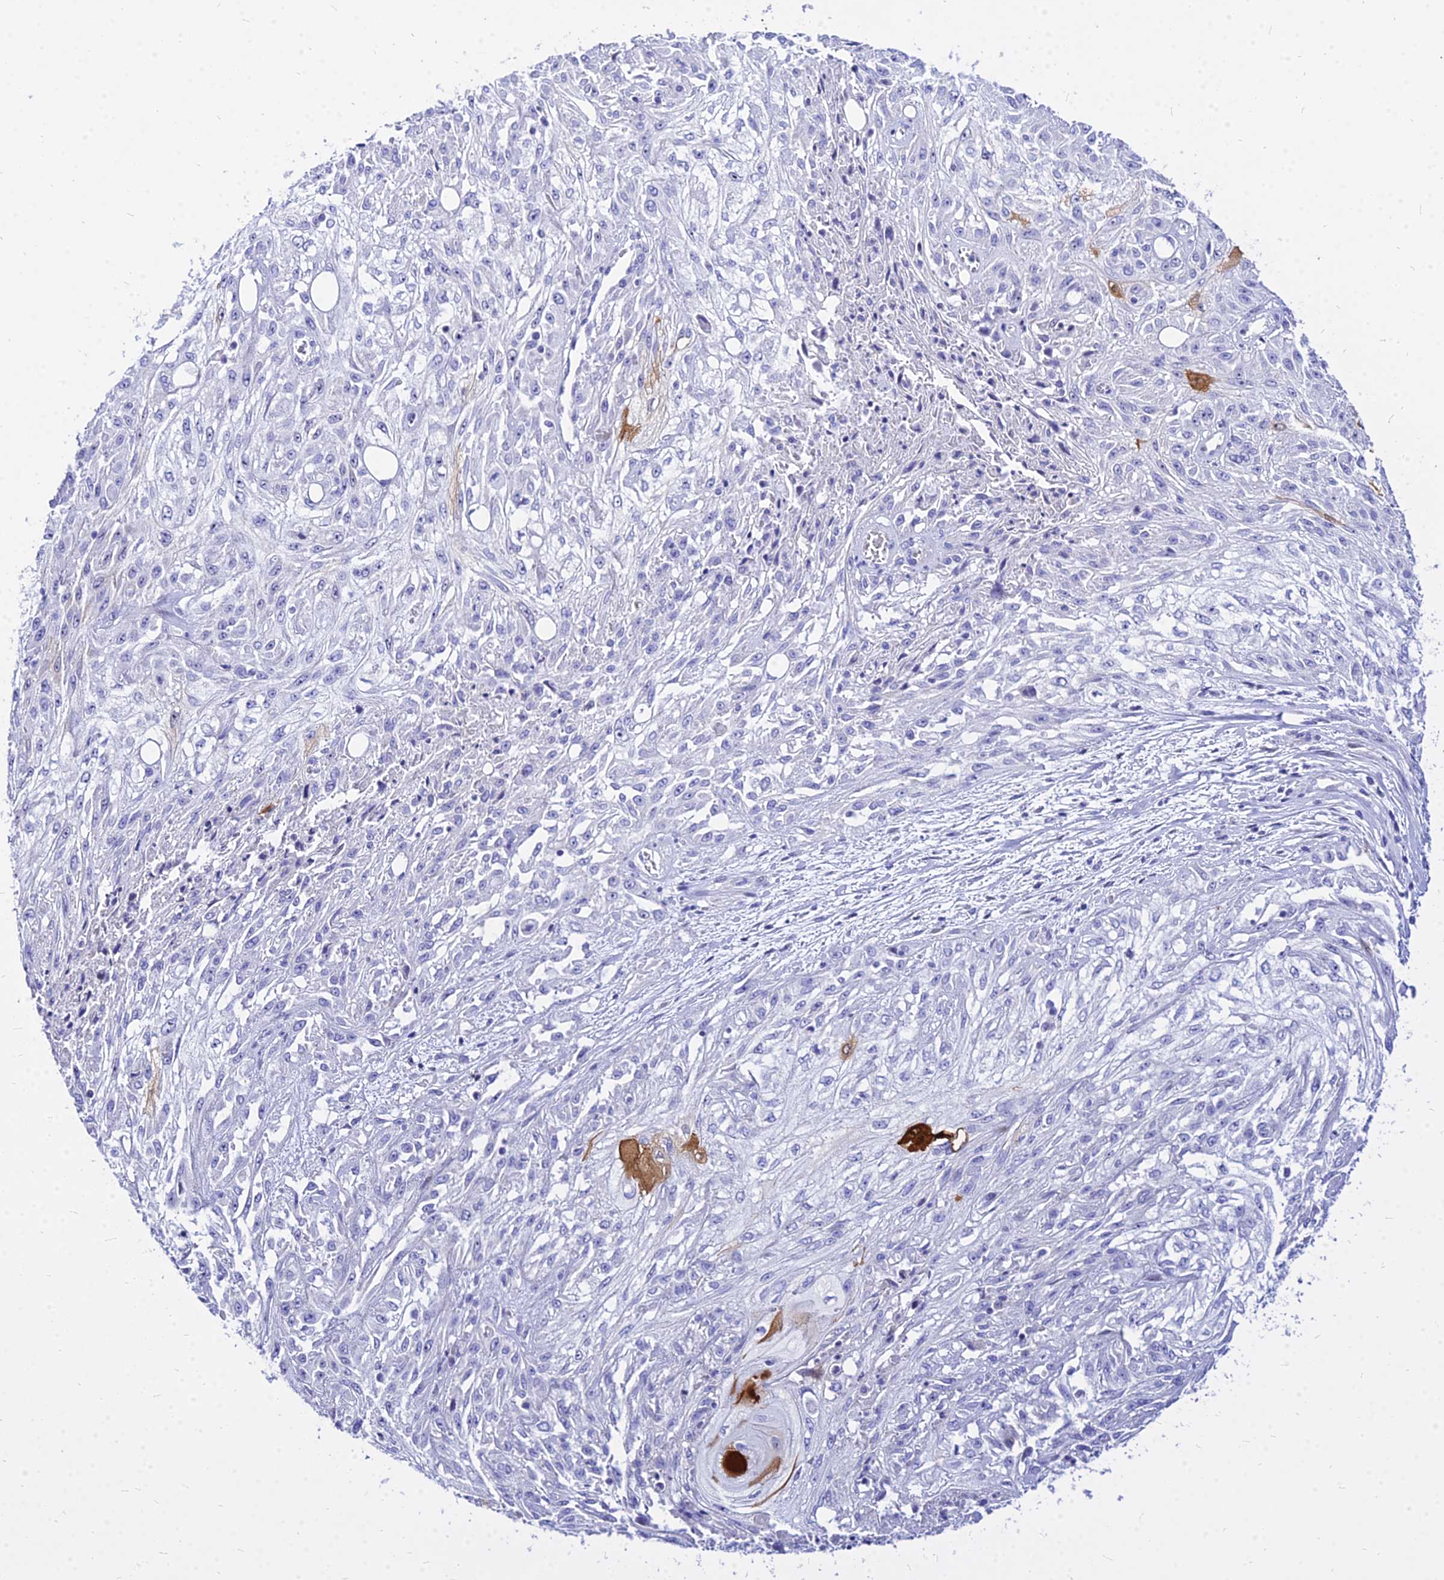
{"staining": {"intensity": "negative", "quantity": "none", "location": "none"}, "tissue": "skin cancer", "cell_type": "Tumor cells", "image_type": "cancer", "snomed": [{"axis": "morphology", "description": "Squamous cell carcinoma, NOS"}, {"axis": "morphology", "description": "Squamous cell carcinoma, metastatic, NOS"}, {"axis": "topography", "description": "Skin"}, {"axis": "topography", "description": "Lymph node"}], "caption": "Skin cancer was stained to show a protein in brown. There is no significant expression in tumor cells.", "gene": "CARD18", "patient": {"sex": "male", "age": 75}}